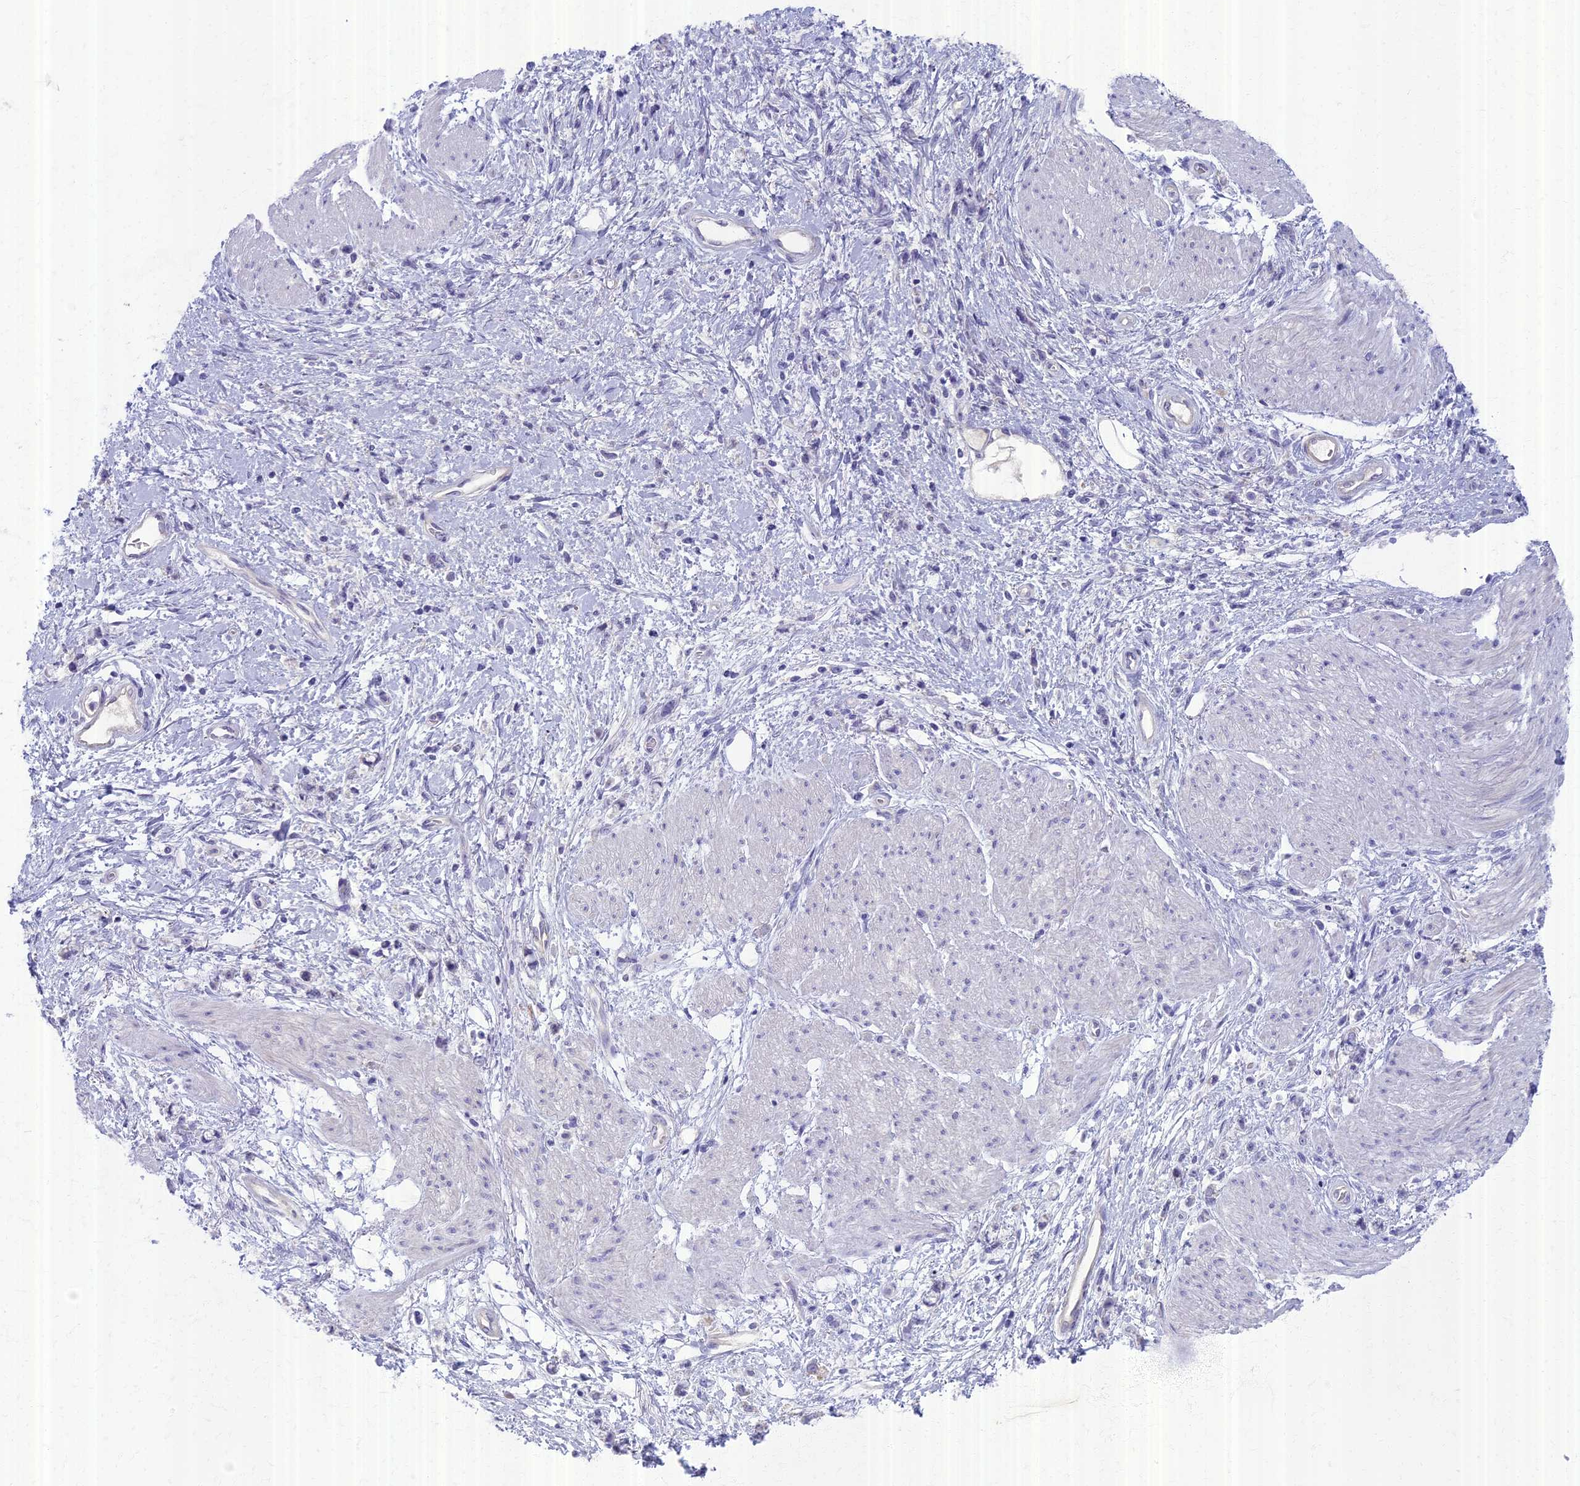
{"staining": {"intensity": "negative", "quantity": "none", "location": "none"}, "tissue": "stomach cancer", "cell_type": "Tumor cells", "image_type": "cancer", "snomed": [{"axis": "morphology", "description": "Adenocarcinoma, NOS"}, {"axis": "topography", "description": "Stomach"}], "caption": "Tumor cells are negative for brown protein staining in stomach adenocarcinoma.", "gene": "AP4E1", "patient": {"sex": "female", "age": 60}}